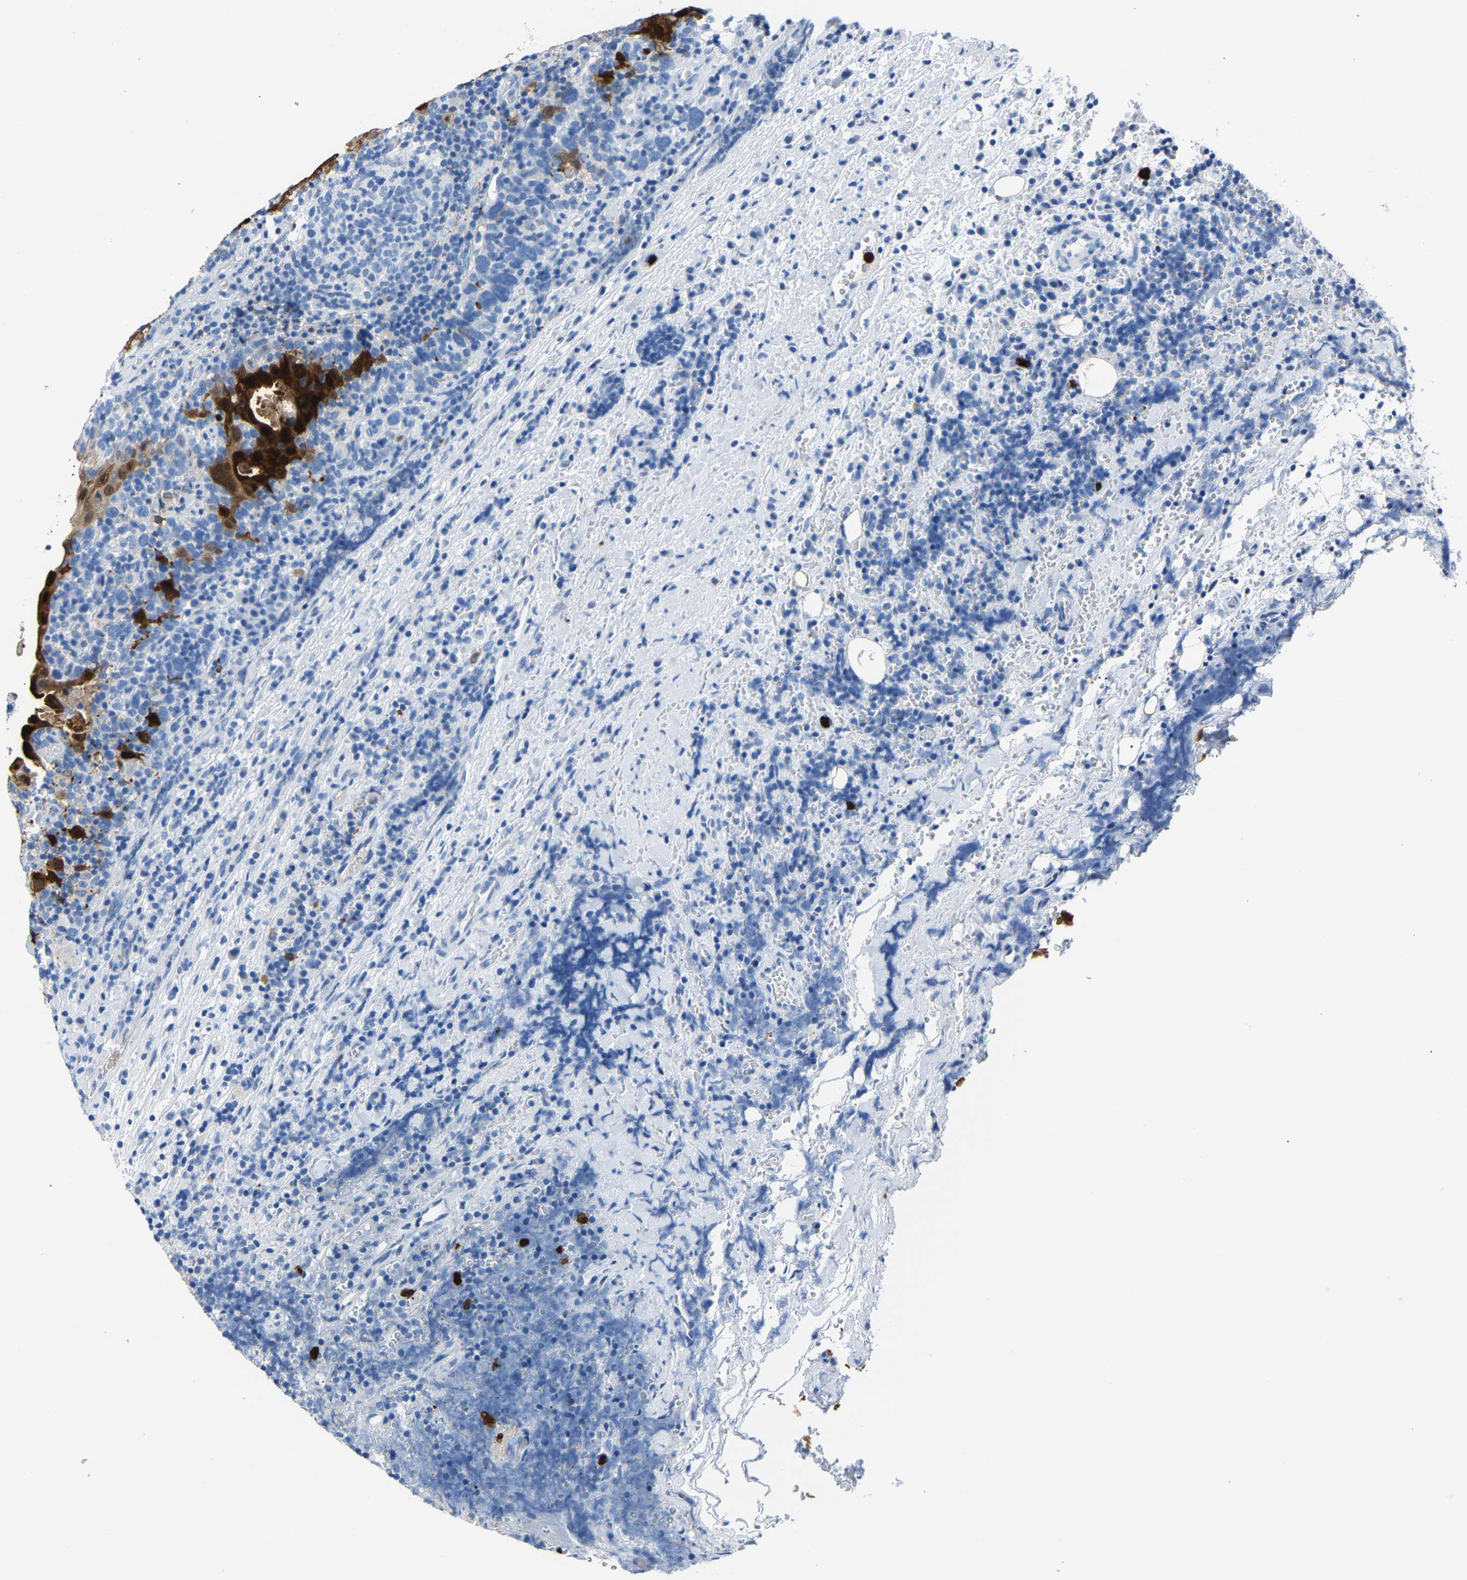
{"staining": {"intensity": "strong", "quantity": "25%-75%", "location": "cytoplasmic/membranous,nuclear"}, "tissue": "head and neck cancer", "cell_type": "Tumor cells", "image_type": "cancer", "snomed": [{"axis": "morphology", "description": "Squamous cell carcinoma, NOS"}, {"axis": "morphology", "description": "Squamous cell carcinoma, metastatic, NOS"}, {"axis": "topography", "description": "Lymph node"}, {"axis": "topography", "description": "Head-Neck"}], "caption": "A brown stain shows strong cytoplasmic/membranous and nuclear expression of a protein in head and neck cancer (metastatic squamous cell carcinoma) tumor cells.", "gene": "S100P", "patient": {"sex": "male", "age": 62}}